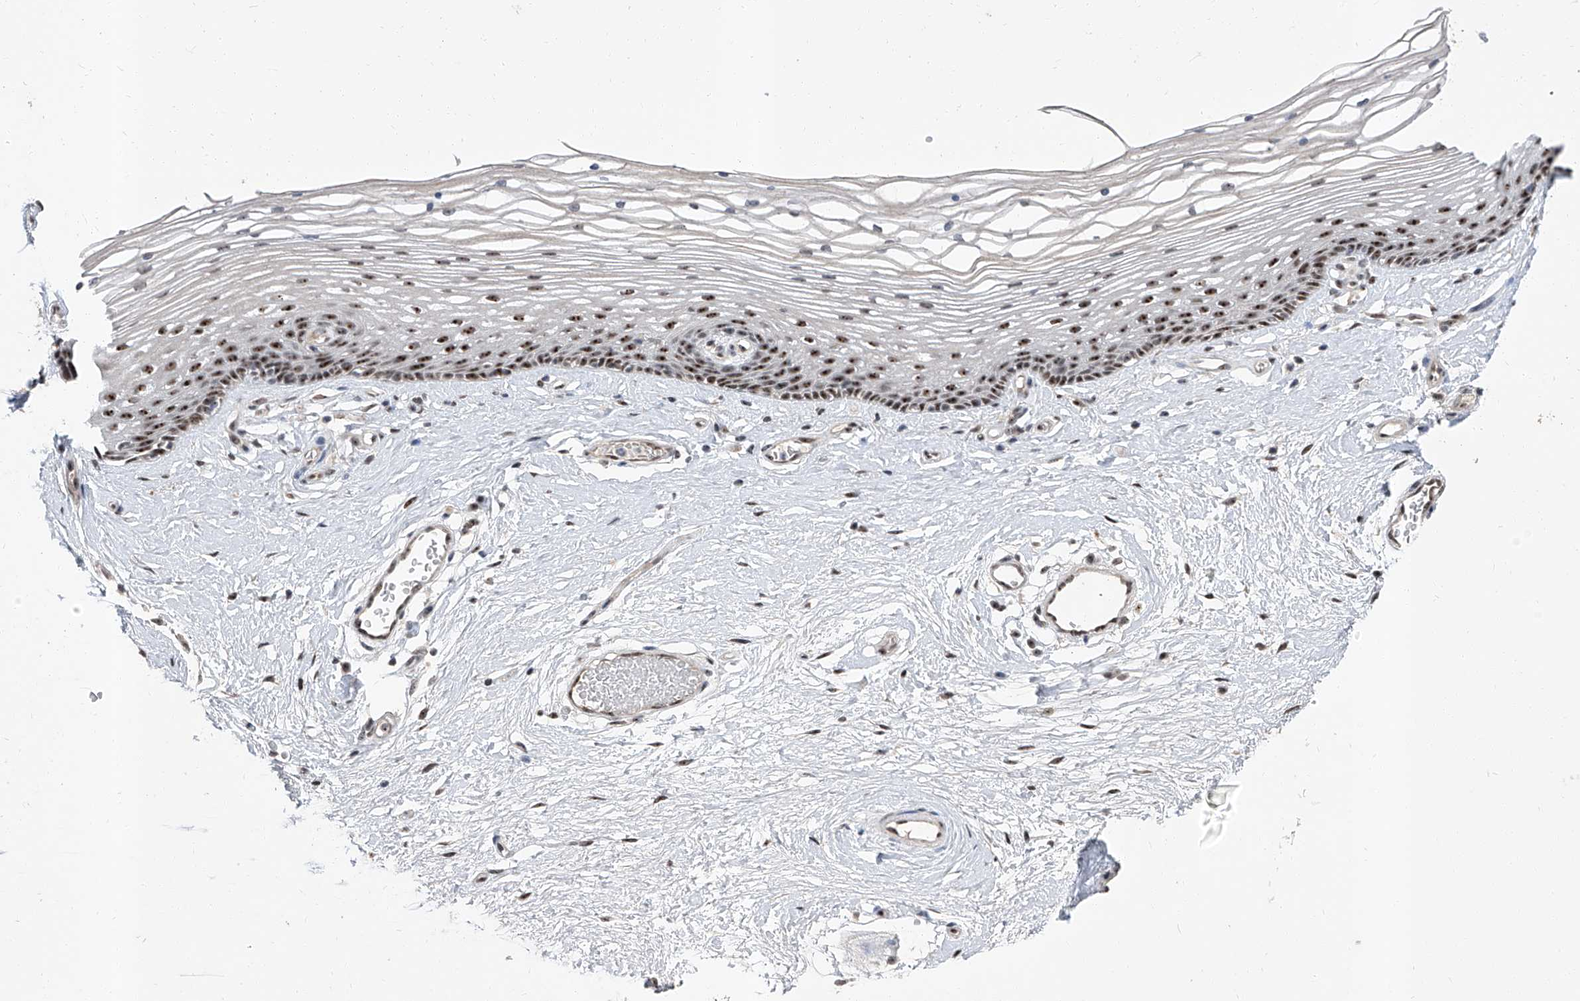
{"staining": {"intensity": "moderate", "quantity": ">75%", "location": "nuclear"}, "tissue": "vagina", "cell_type": "Squamous epithelial cells", "image_type": "normal", "snomed": [{"axis": "morphology", "description": "Normal tissue, NOS"}, {"axis": "topography", "description": "Vagina"}], "caption": "Brown immunohistochemical staining in unremarkable human vagina exhibits moderate nuclear expression in about >75% of squamous epithelial cells.", "gene": "CMTR1", "patient": {"sex": "female", "age": 46}}